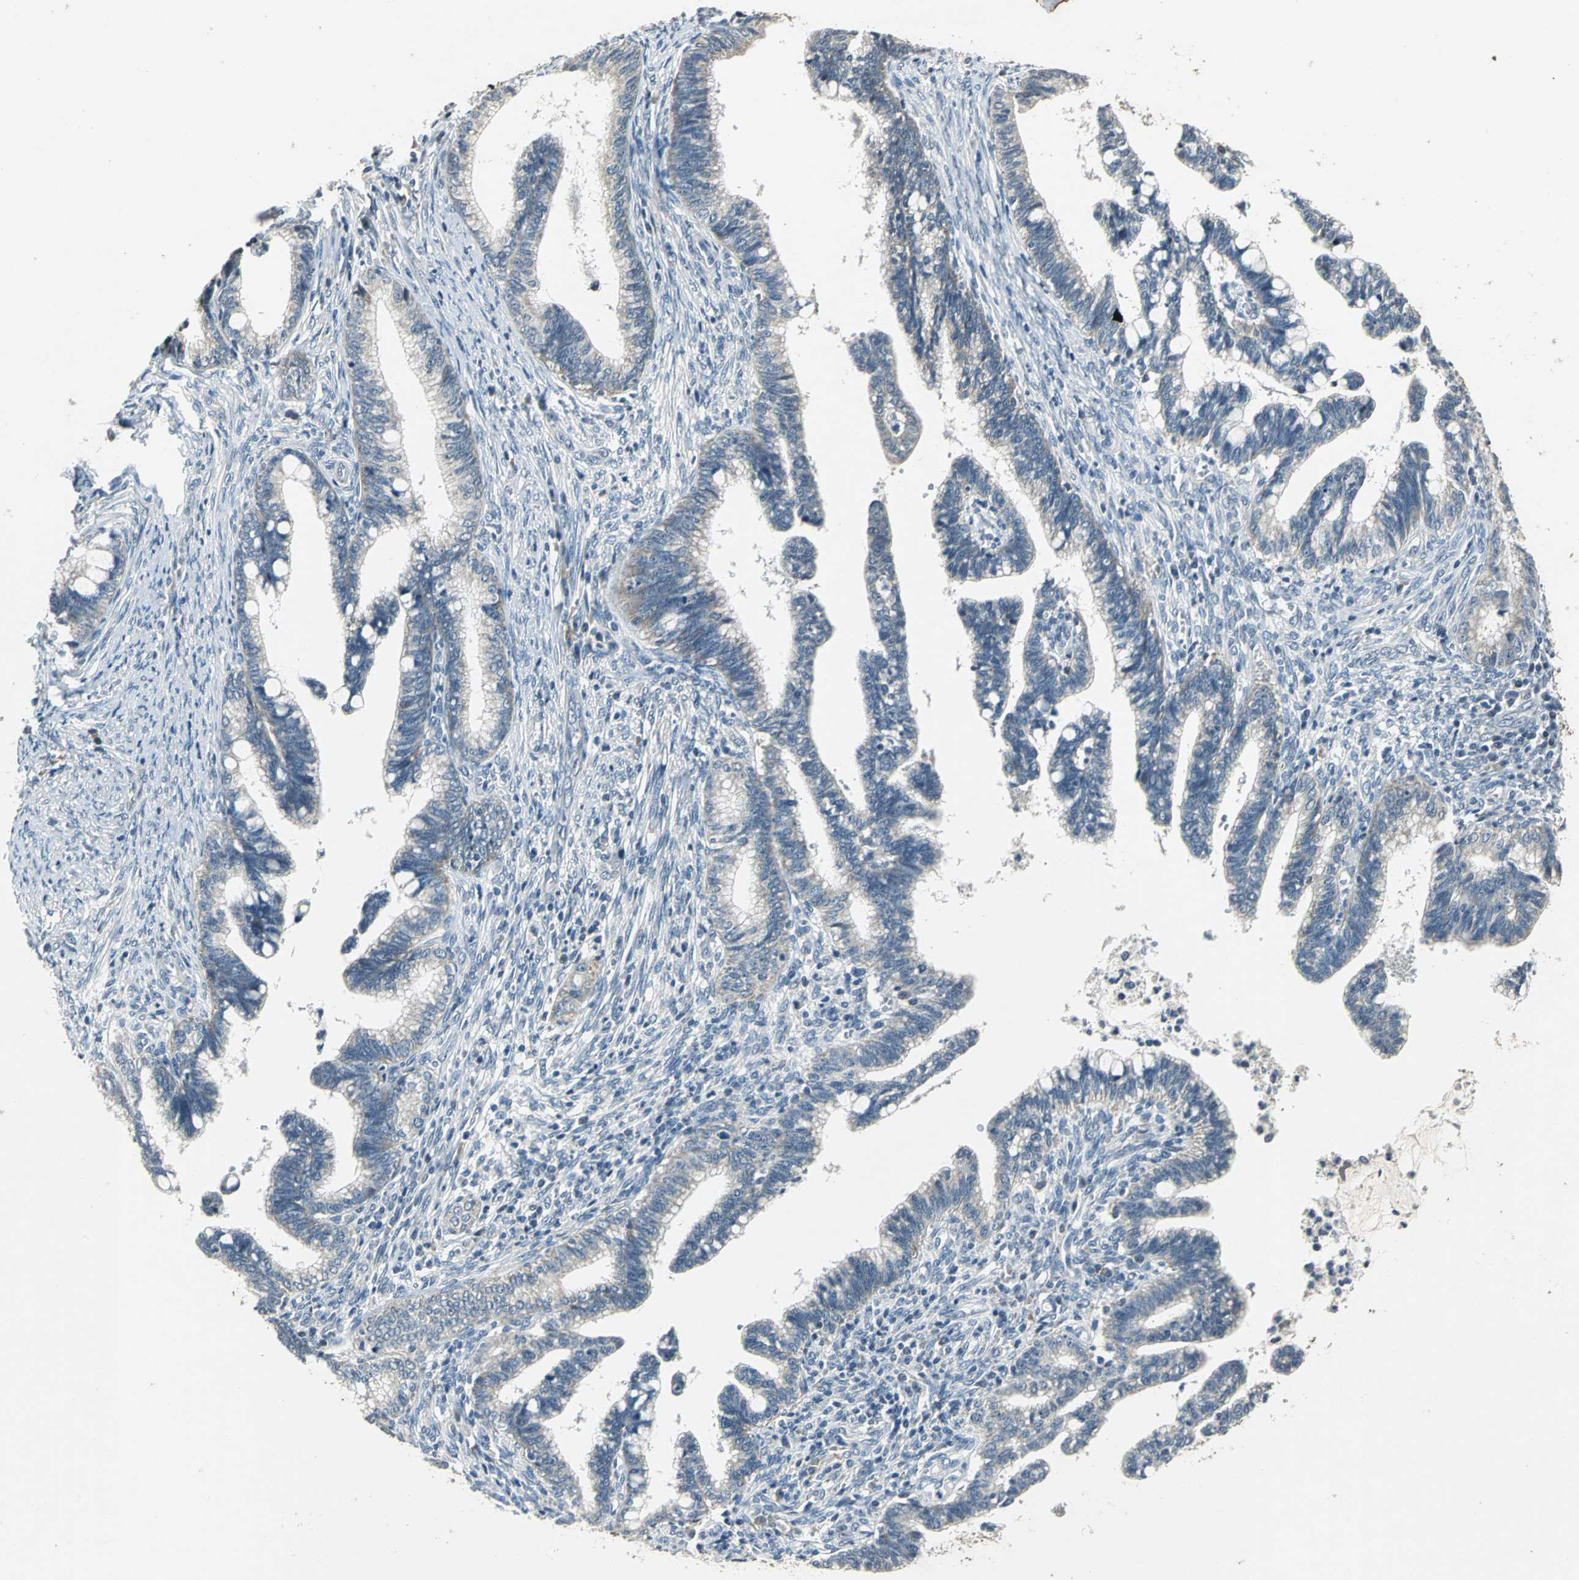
{"staining": {"intensity": "weak", "quantity": "25%-75%", "location": "cytoplasmic/membranous"}, "tissue": "cervical cancer", "cell_type": "Tumor cells", "image_type": "cancer", "snomed": [{"axis": "morphology", "description": "Adenocarcinoma, NOS"}, {"axis": "topography", "description": "Cervix"}], "caption": "Weak cytoplasmic/membranous positivity is identified in about 25%-75% of tumor cells in cervical cancer.", "gene": "JADE3", "patient": {"sex": "female", "age": 36}}